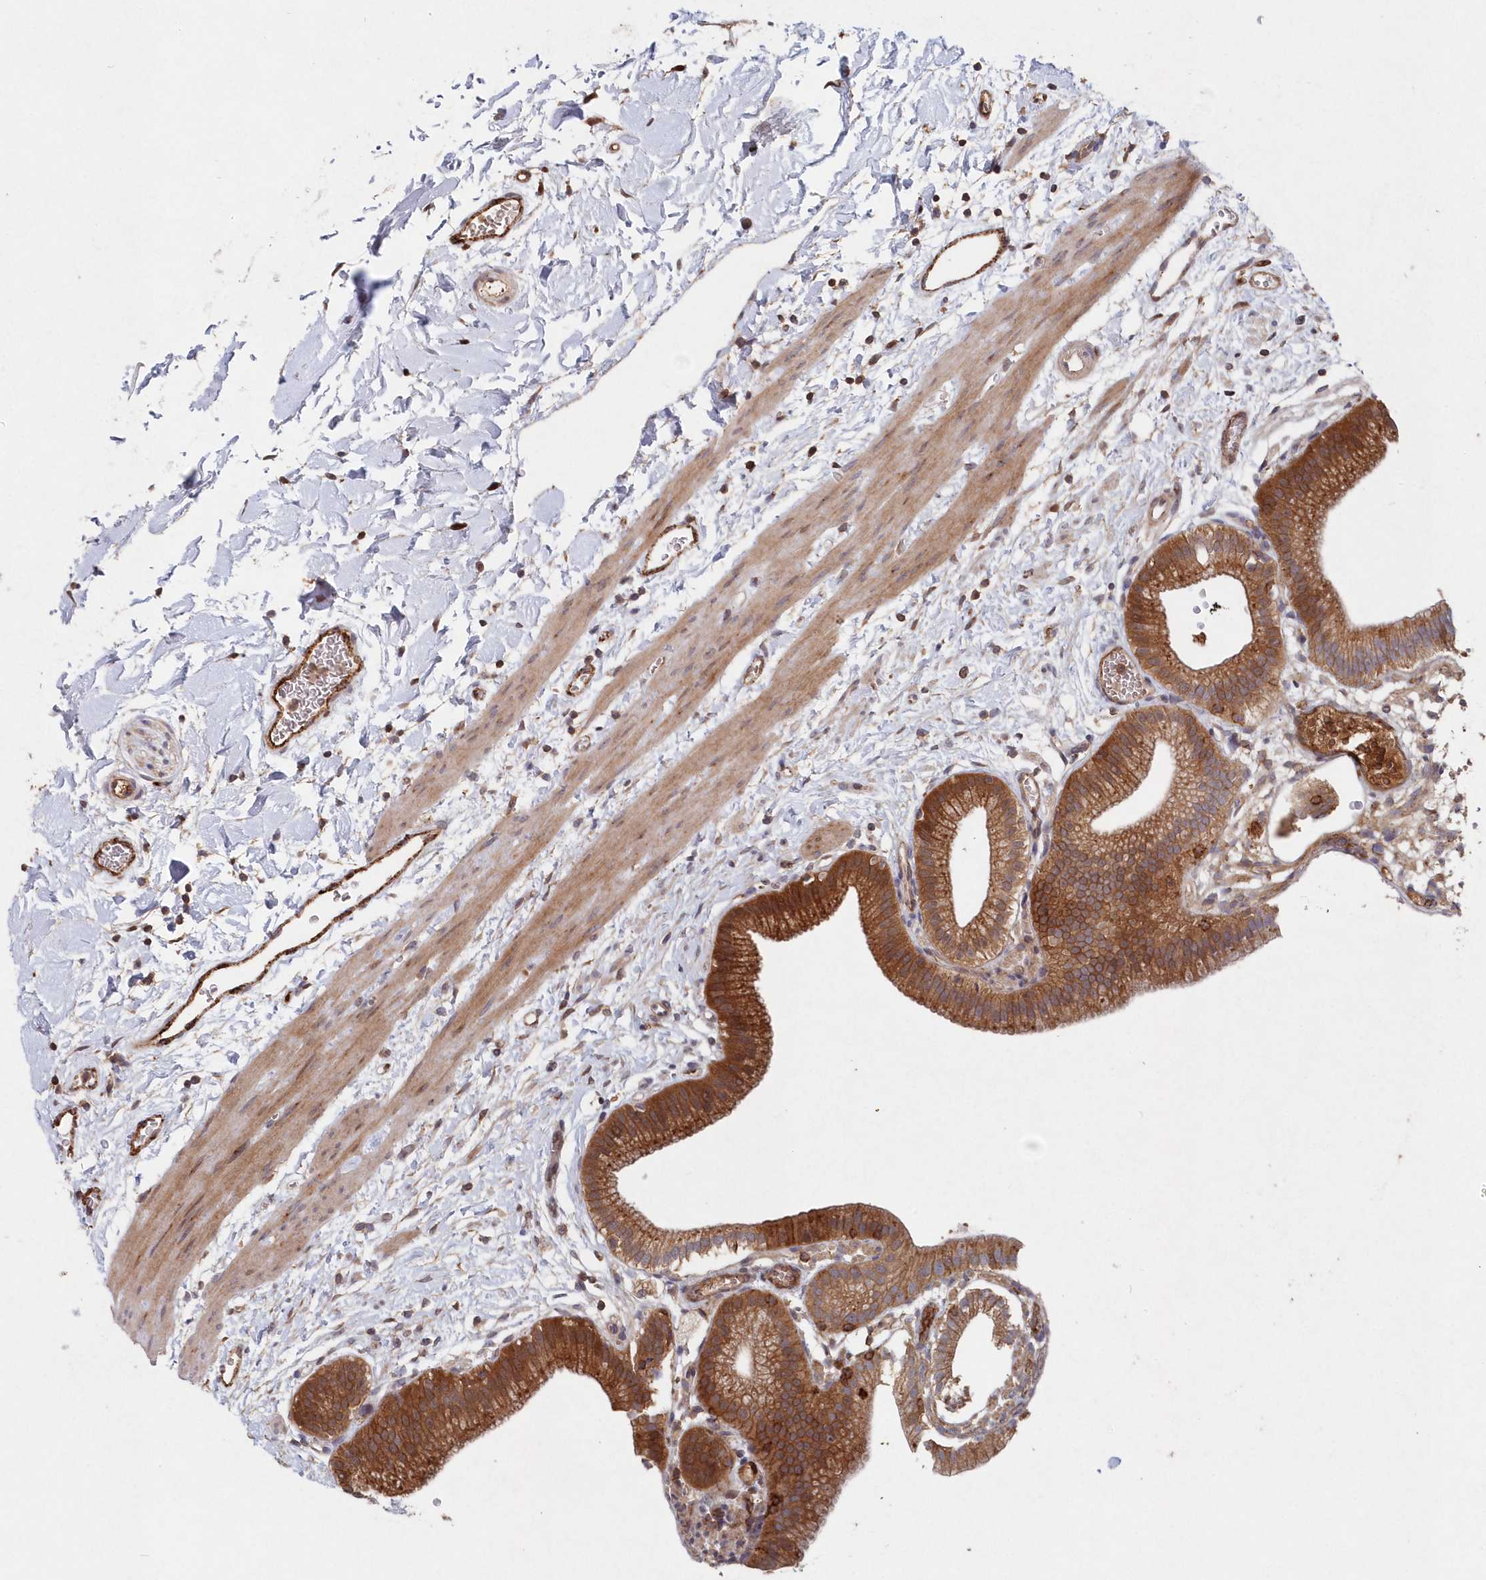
{"staining": {"intensity": "strong", "quantity": ">75%", "location": "cytoplasmic/membranous"}, "tissue": "gallbladder", "cell_type": "Glandular cells", "image_type": "normal", "snomed": [{"axis": "morphology", "description": "Normal tissue, NOS"}, {"axis": "topography", "description": "Gallbladder"}], "caption": "About >75% of glandular cells in unremarkable gallbladder demonstrate strong cytoplasmic/membranous protein expression as visualized by brown immunohistochemical staining.", "gene": "ABHD14B", "patient": {"sex": "male", "age": 55}}